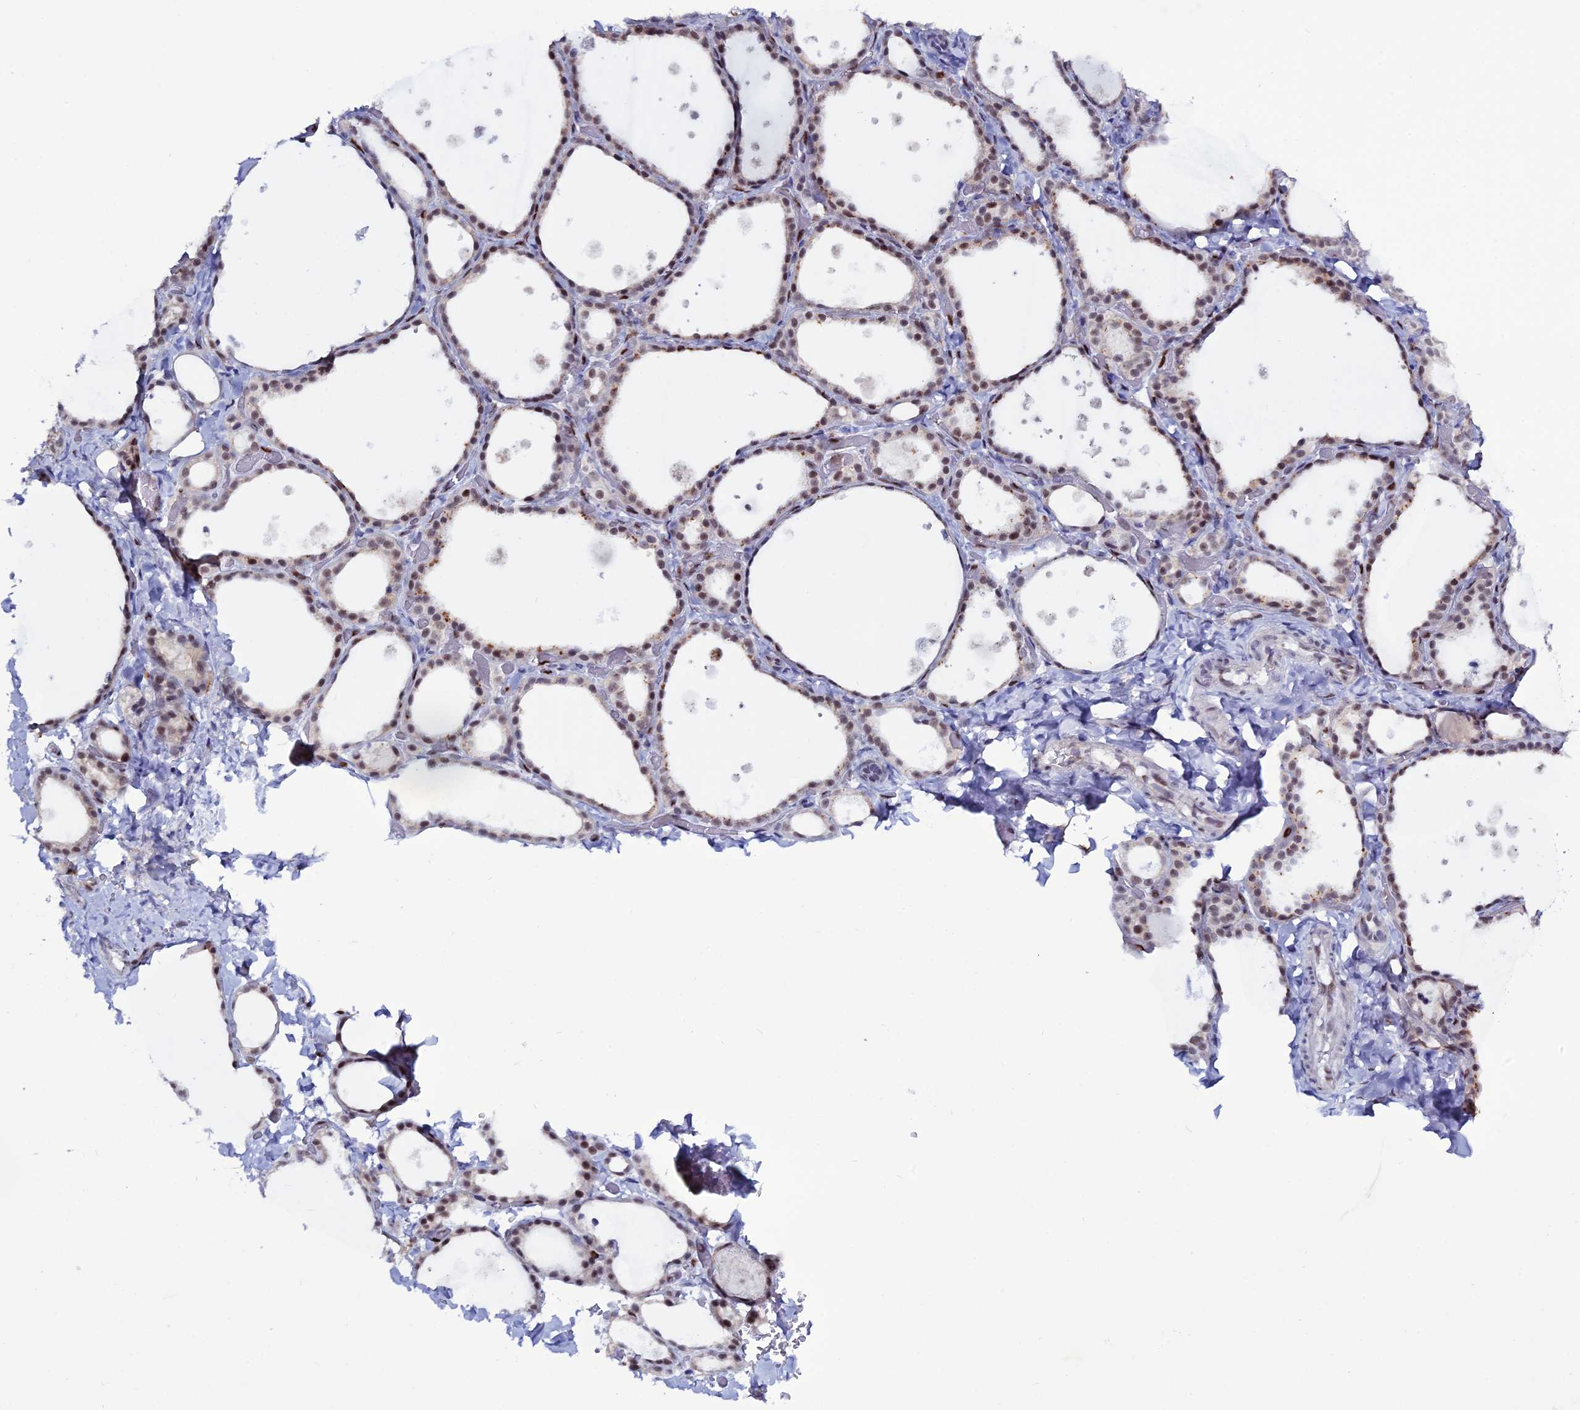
{"staining": {"intensity": "moderate", "quantity": "25%-75%", "location": "nuclear"}, "tissue": "thyroid gland", "cell_type": "Glandular cells", "image_type": "normal", "snomed": [{"axis": "morphology", "description": "Normal tissue, NOS"}, {"axis": "topography", "description": "Thyroid gland"}], "caption": "Immunohistochemistry (IHC) staining of unremarkable thyroid gland, which demonstrates medium levels of moderate nuclear positivity in about 25%-75% of glandular cells indicating moderate nuclear protein staining. The staining was performed using DAB (brown) for protein detection and nuclei were counterstained in hematoxylin (blue).", "gene": "NOL4L", "patient": {"sex": "female", "age": 44}}